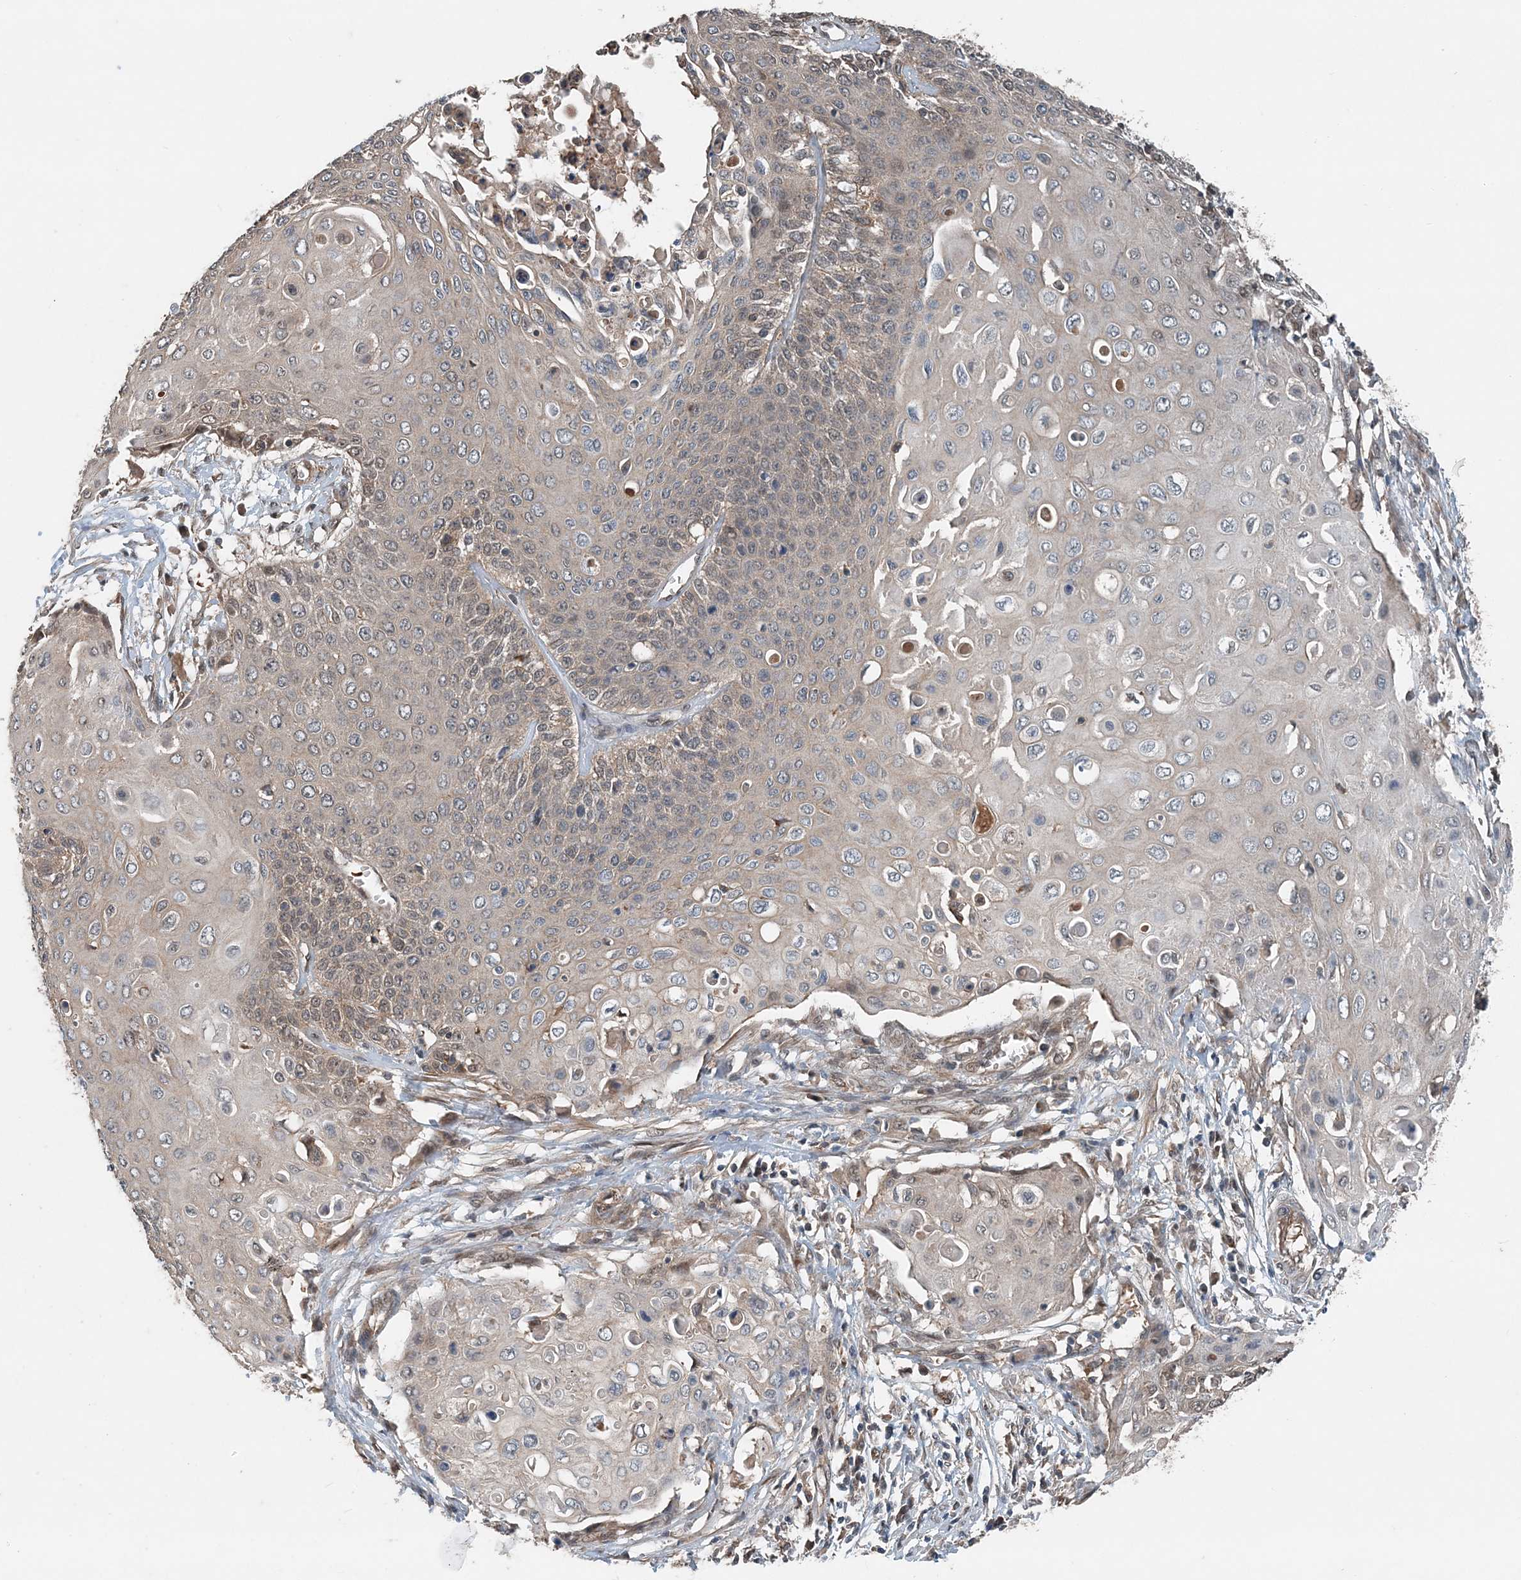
{"staining": {"intensity": "weak", "quantity": "<25%", "location": "cytoplasmic/membranous,nuclear"}, "tissue": "cervical cancer", "cell_type": "Tumor cells", "image_type": "cancer", "snomed": [{"axis": "morphology", "description": "Squamous cell carcinoma, NOS"}, {"axis": "topography", "description": "Cervix"}], "caption": "Immunohistochemistry (IHC) image of neoplastic tissue: cervical squamous cell carcinoma stained with DAB (3,3'-diaminobenzidine) shows no significant protein staining in tumor cells. (DAB (3,3'-diaminobenzidine) immunohistochemistry (IHC) visualized using brightfield microscopy, high magnification).", "gene": "SMPD3", "patient": {"sex": "female", "age": 39}}